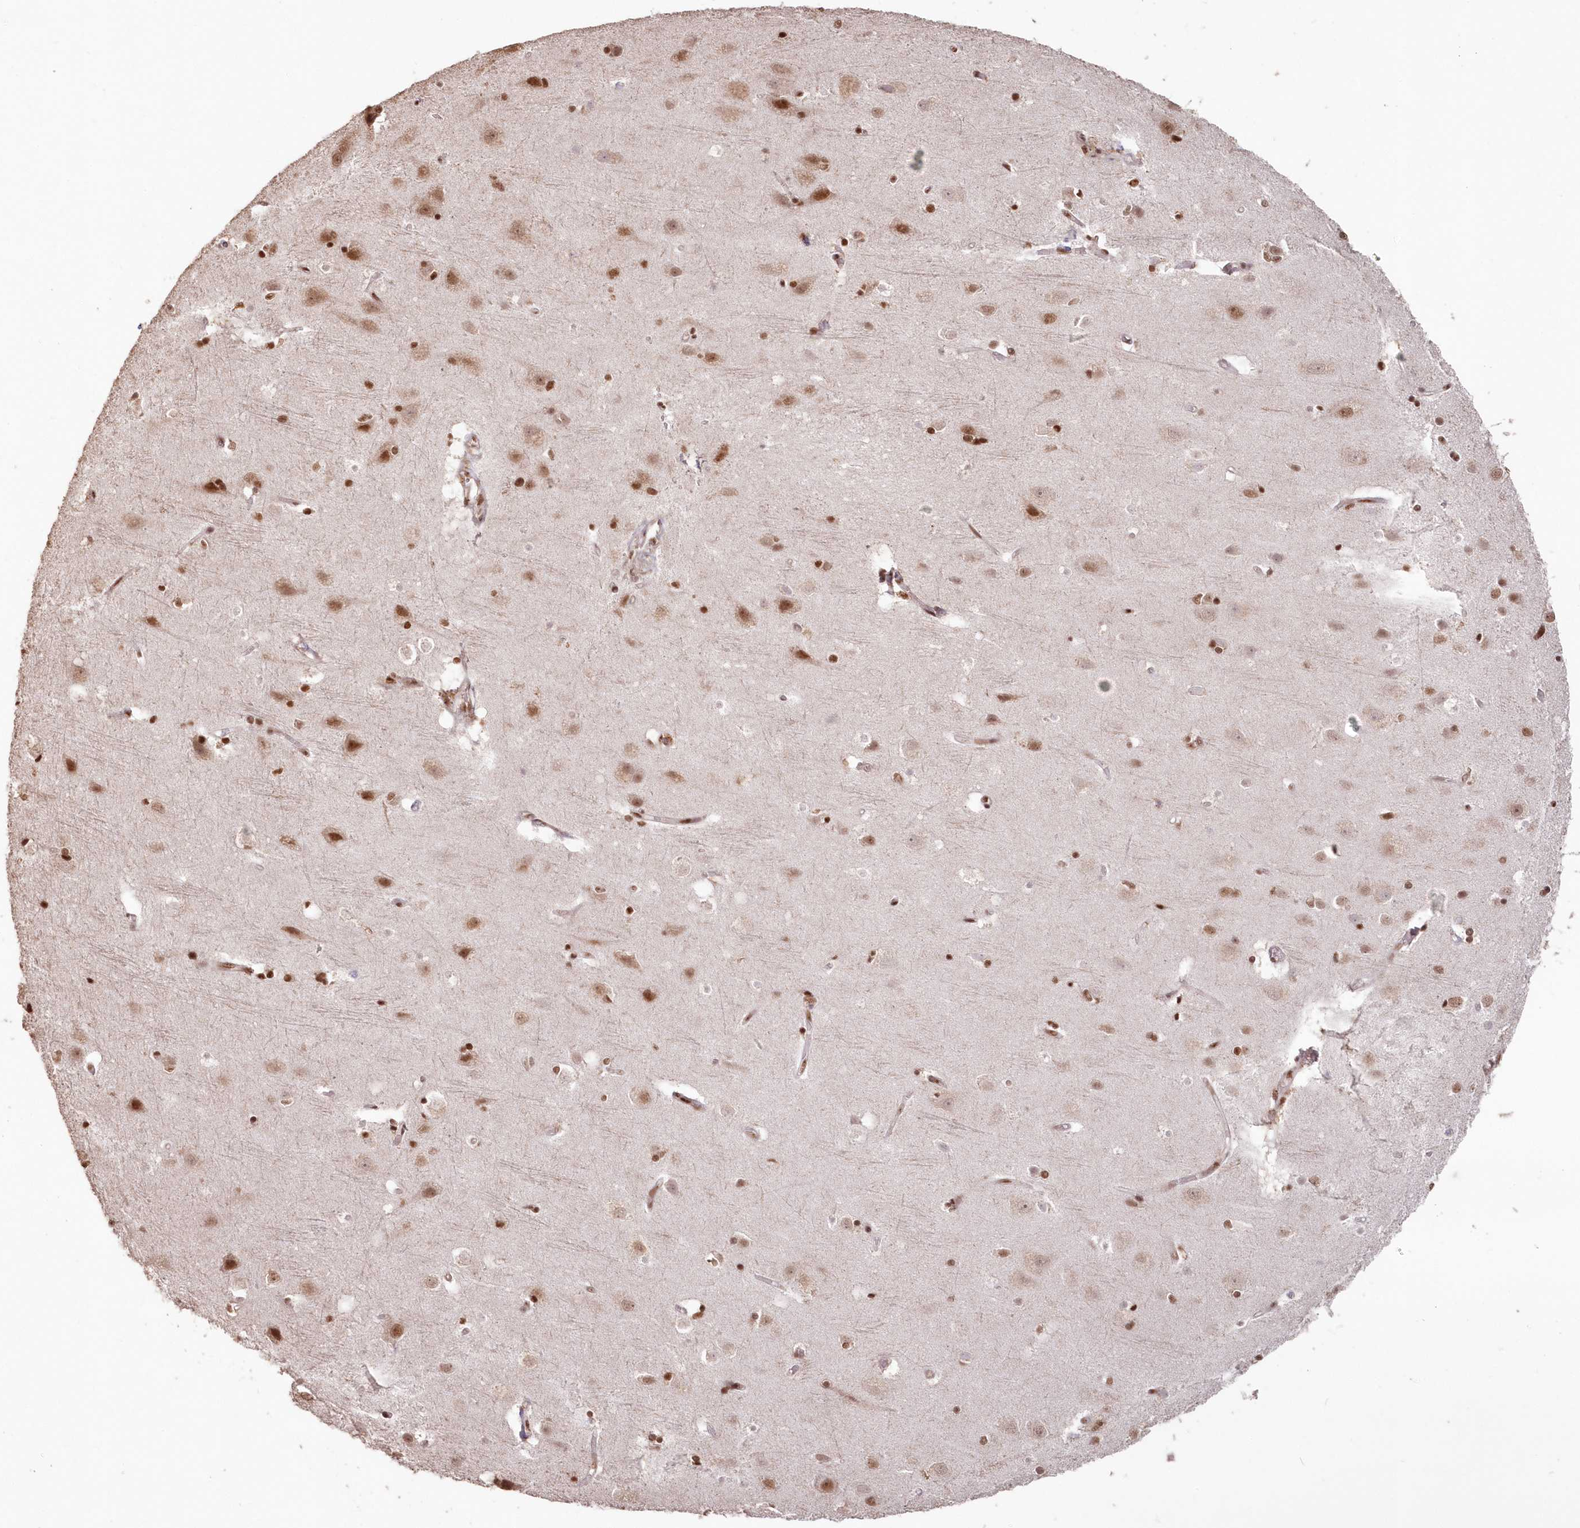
{"staining": {"intensity": "weak", "quantity": ">75%", "location": "cytoplasmic/membranous"}, "tissue": "cerebral cortex", "cell_type": "Endothelial cells", "image_type": "normal", "snomed": [{"axis": "morphology", "description": "Normal tissue, NOS"}, {"axis": "topography", "description": "Cerebral cortex"}], "caption": "About >75% of endothelial cells in normal cerebral cortex exhibit weak cytoplasmic/membranous protein expression as visualized by brown immunohistochemical staining.", "gene": "PDS5A", "patient": {"sex": "male", "age": 54}}